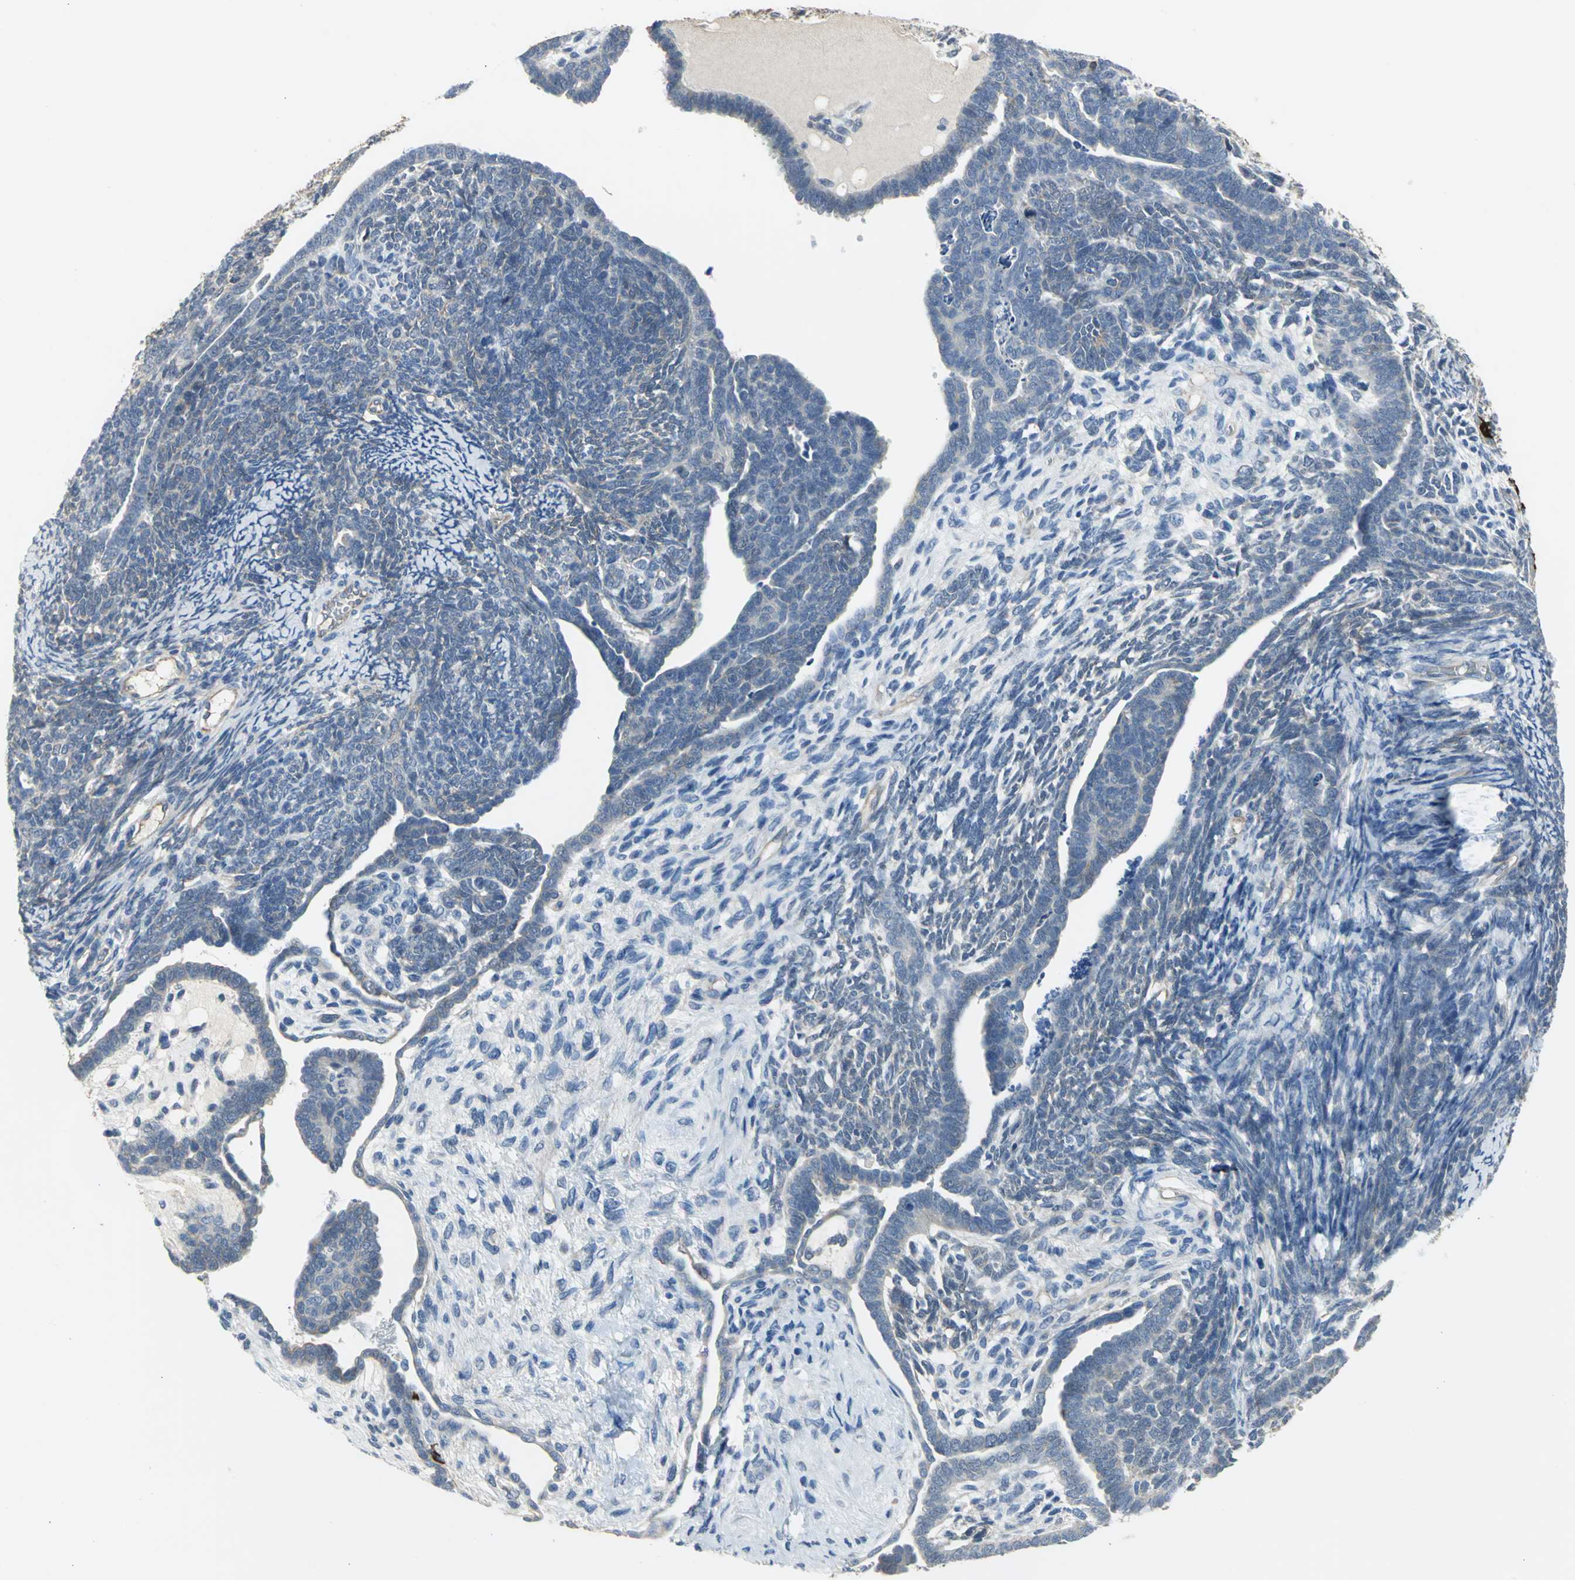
{"staining": {"intensity": "strong", "quantity": "<25%", "location": "cytoplasmic/membranous"}, "tissue": "endometrial cancer", "cell_type": "Tumor cells", "image_type": "cancer", "snomed": [{"axis": "morphology", "description": "Neoplasm, malignant, NOS"}, {"axis": "topography", "description": "Endometrium"}], "caption": "This is an image of immunohistochemistry staining of endometrial cancer (neoplasm (malignant)), which shows strong expression in the cytoplasmic/membranous of tumor cells.", "gene": "HTR1F", "patient": {"sex": "female", "age": 74}}